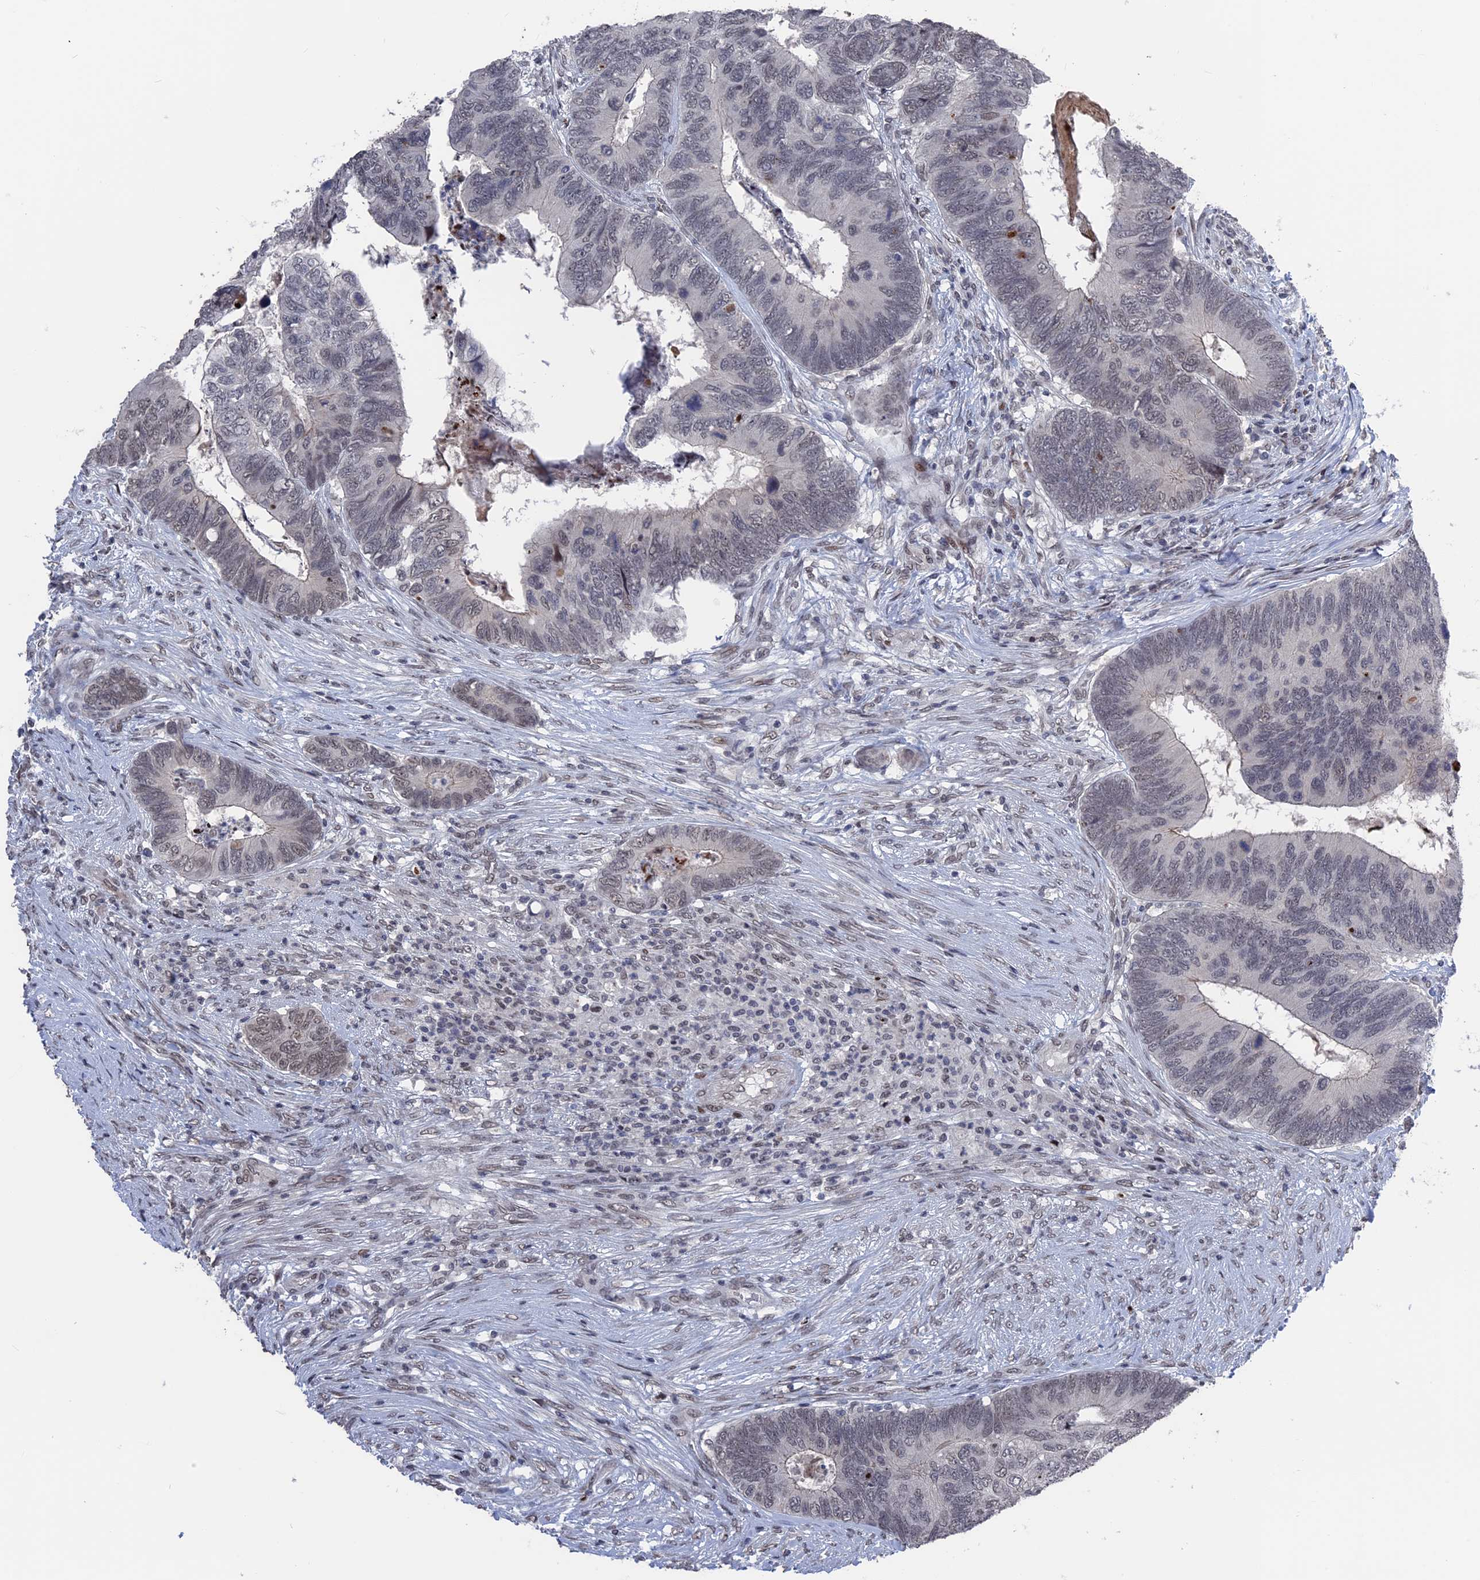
{"staining": {"intensity": "weak", "quantity": "<25%", "location": "nuclear"}, "tissue": "colorectal cancer", "cell_type": "Tumor cells", "image_type": "cancer", "snomed": [{"axis": "morphology", "description": "Adenocarcinoma, NOS"}, {"axis": "topography", "description": "Colon"}], "caption": "High magnification brightfield microscopy of colorectal cancer stained with DAB (brown) and counterstained with hematoxylin (blue): tumor cells show no significant staining.", "gene": "NR2C2AP", "patient": {"sex": "female", "age": 67}}